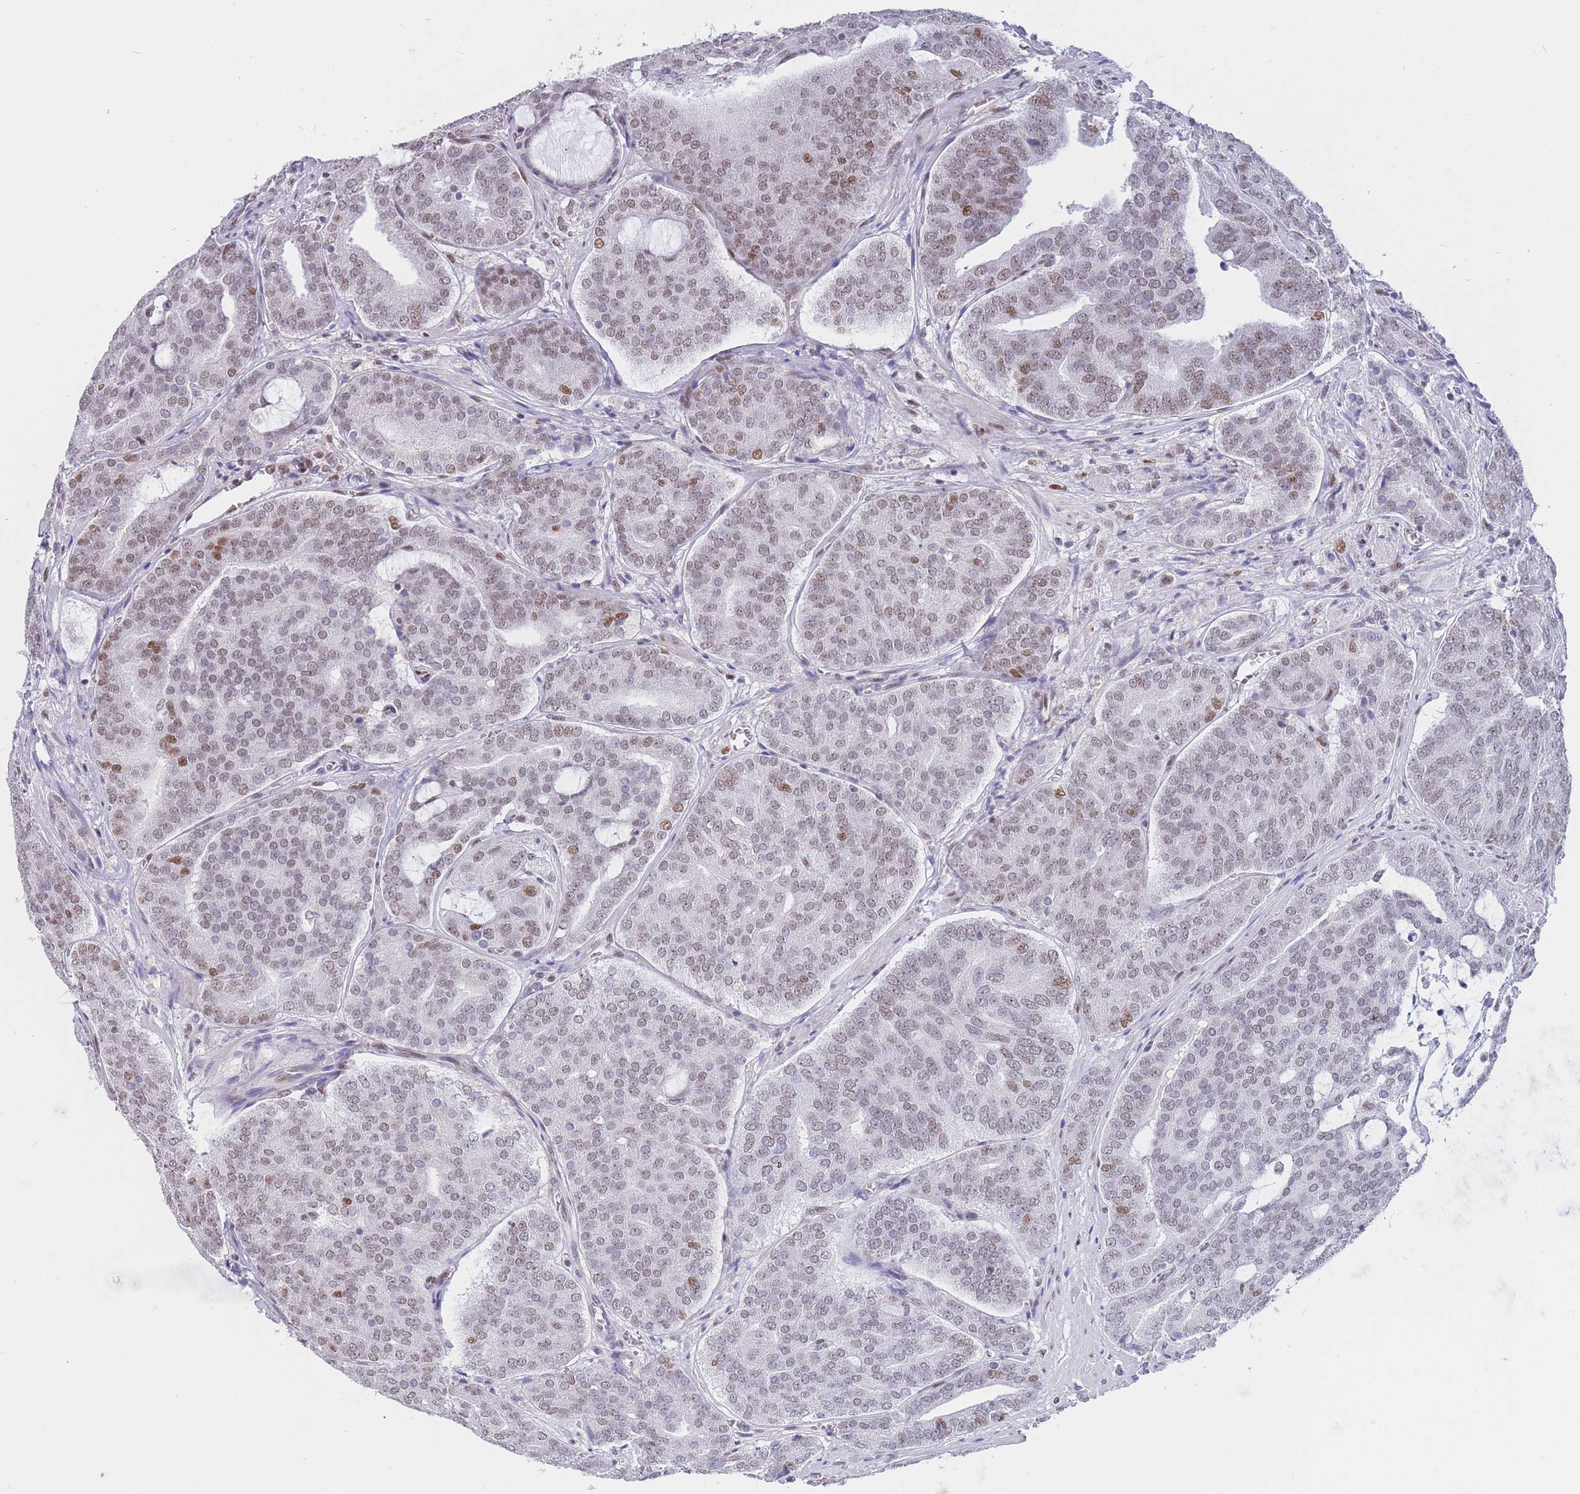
{"staining": {"intensity": "moderate", "quantity": "25%-75%", "location": "nuclear"}, "tissue": "prostate cancer", "cell_type": "Tumor cells", "image_type": "cancer", "snomed": [{"axis": "morphology", "description": "Adenocarcinoma, High grade"}, {"axis": "topography", "description": "Prostate"}], "caption": "Prostate adenocarcinoma (high-grade) tissue exhibits moderate nuclear expression in about 25%-75% of tumor cells, visualized by immunohistochemistry. (Stains: DAB in brown, nuclei in blue, Microscopy: brightfield microscopy at high magnification).", "gene": "NASP", "patient": {"sex": "male", "age": 55}}